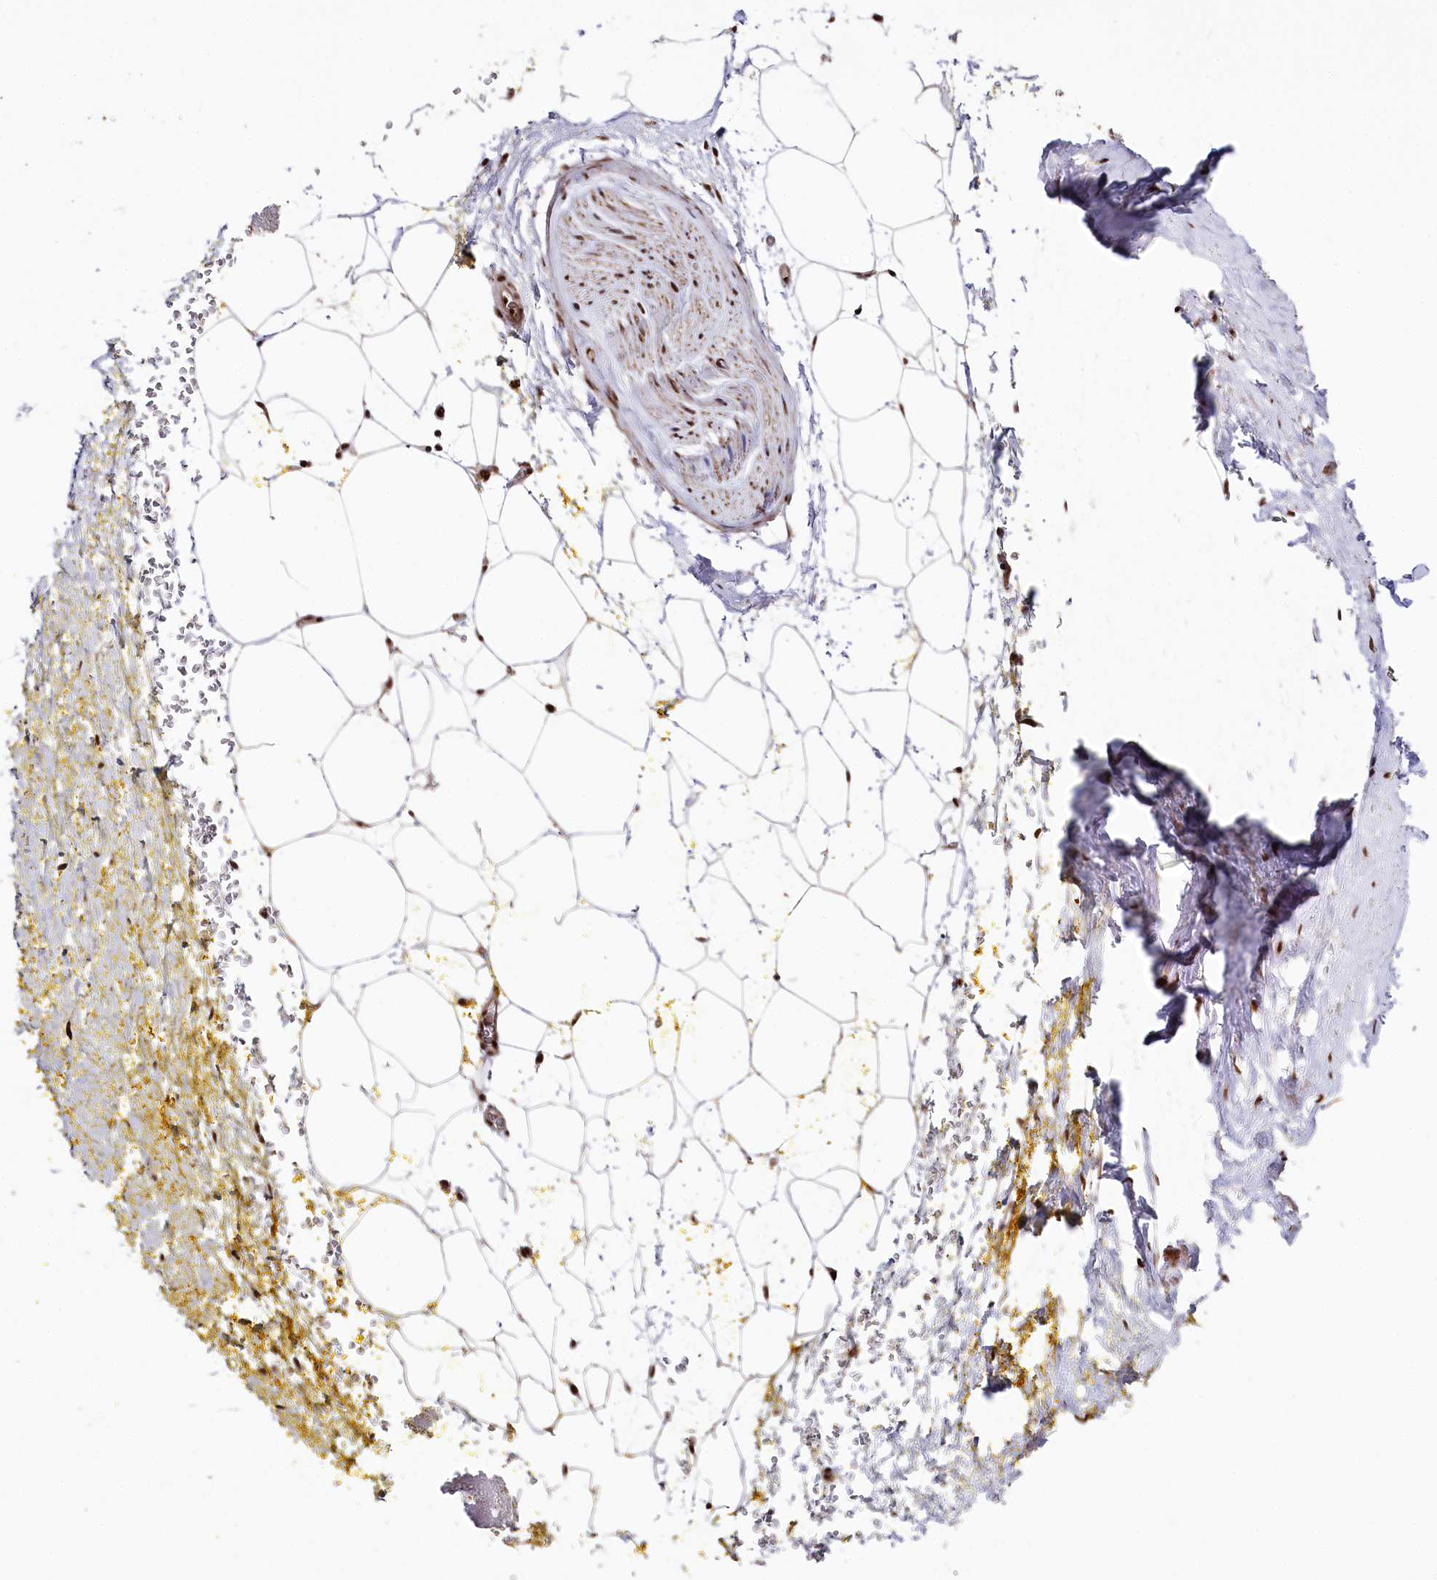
{"staining": {"intensity": "strong", "quantity": ">75%", "location": "nuclear"}, "tissue": "adipose tissue", "cell_type": "Adipocytes", "image_type": "normal", "snomed": [{"axis": "morphology", "description": "Normal tissue, NOS"}, {"axis": "morphology", "description": "Adenocarcinoma, Low grade"}, {"axis": "topography", "description": "Prostate"}, {"axis": "topography", "description": "Peripheral nerve tissue"}], "caption": "Unremarkable adipose tissue shows strong nuclear staining in about >75% of adipocytes, visualized by immunohistochemistry.", "gene": "POLR2H", "patient": {"sex": "male", "age": 63}}